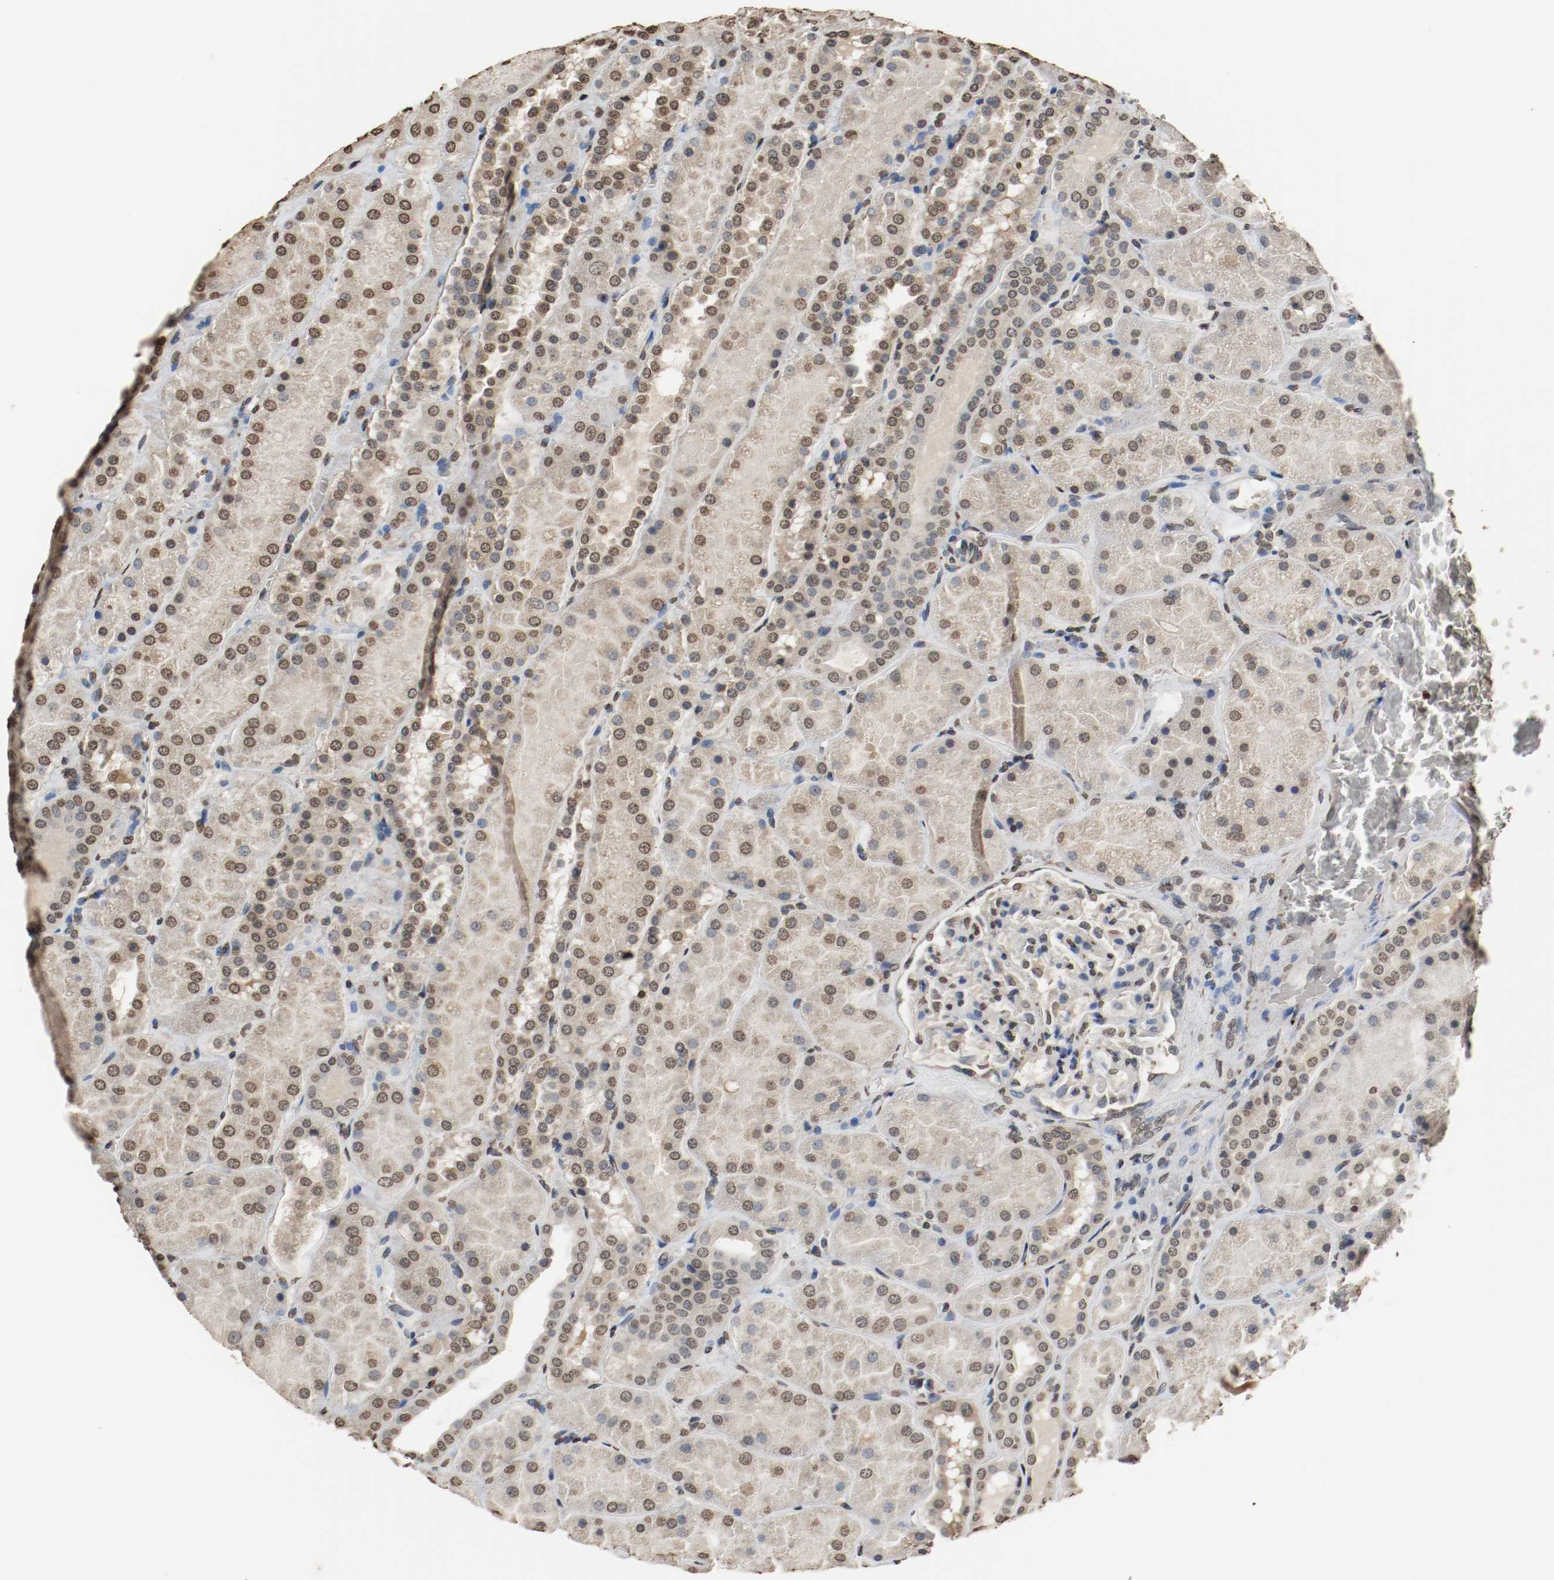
{"staining": {"intensity": "negative", "quantity": "none", "location": "none"}, "tissue": "kidney", "cell_type": "Cells in glomeruli", "image_type": "normal", "snomed": [{"axis": "morphology", "description": "Normal tissue, NOS"}, {"axis": "topography", "description": "Kidney"}], "caption": "This is an immunohistochemistry (IHC) histopathology image of normal human kidney. There is no expression in cells in glomeruli.", "gene": "RTN4", "patient": {"sex": "male", "age": 28}}